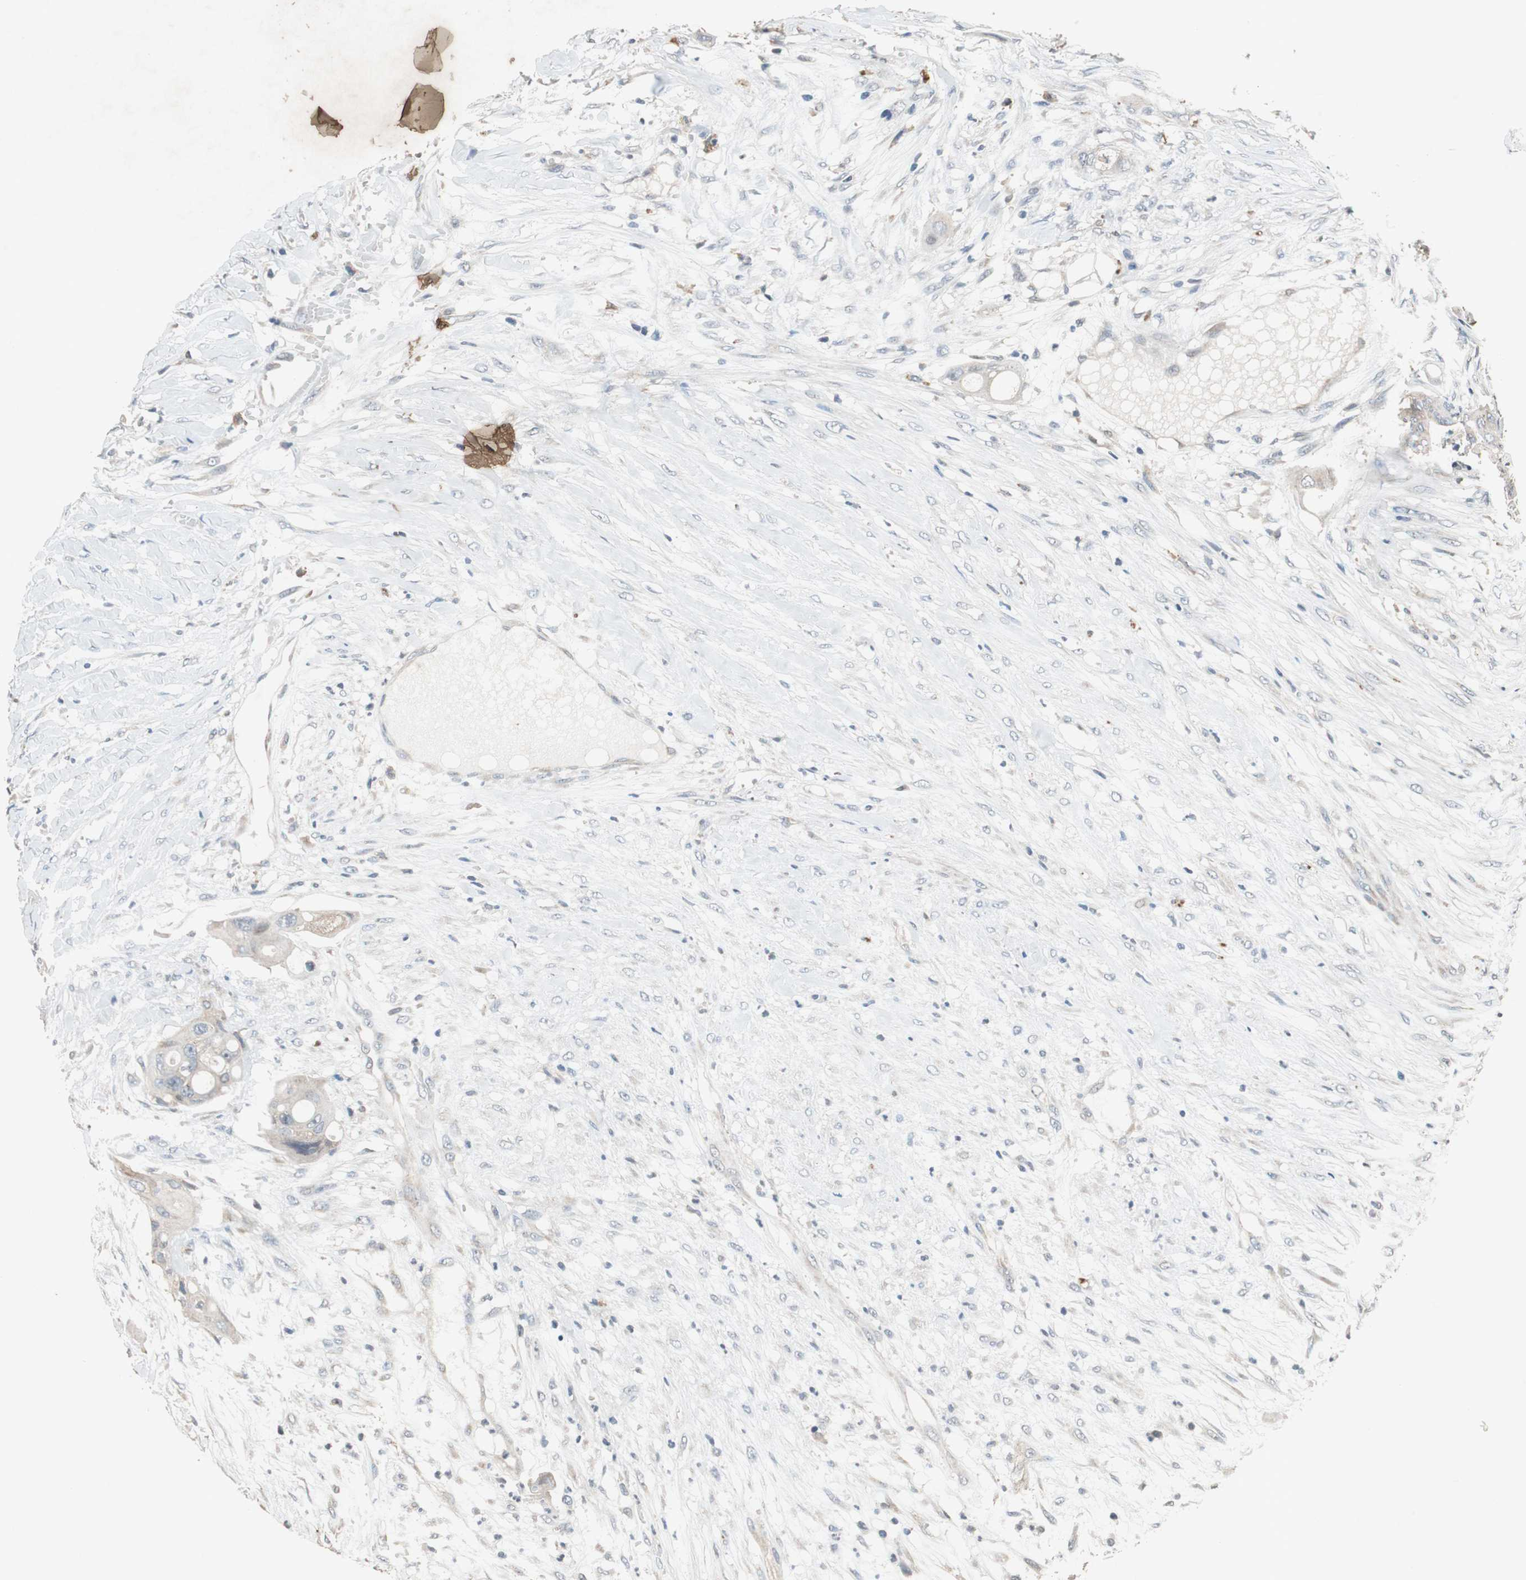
{"staining": {"intensity": "weak", "quantity": "25%-75%", "location": "cytoplasmic/membranous"}, "tissue": "colorectal cancer", "cell_type": "Tumor cells", "image_type": "cancer", "snomed": [{"axis": "morphology", "description": "Adenocarcinoma, NOS"}, {"axis": "topography", "description": "Colon"}], "caption": "Protein staining of colorectal cancer (adenocarcinoma) tissue reveals weak cytoplasmic/membranous positivity in approximately 25%-75% of tumor cells.", "gene": "PI4KB", "patient": {"sex": "female", "age": 57}}